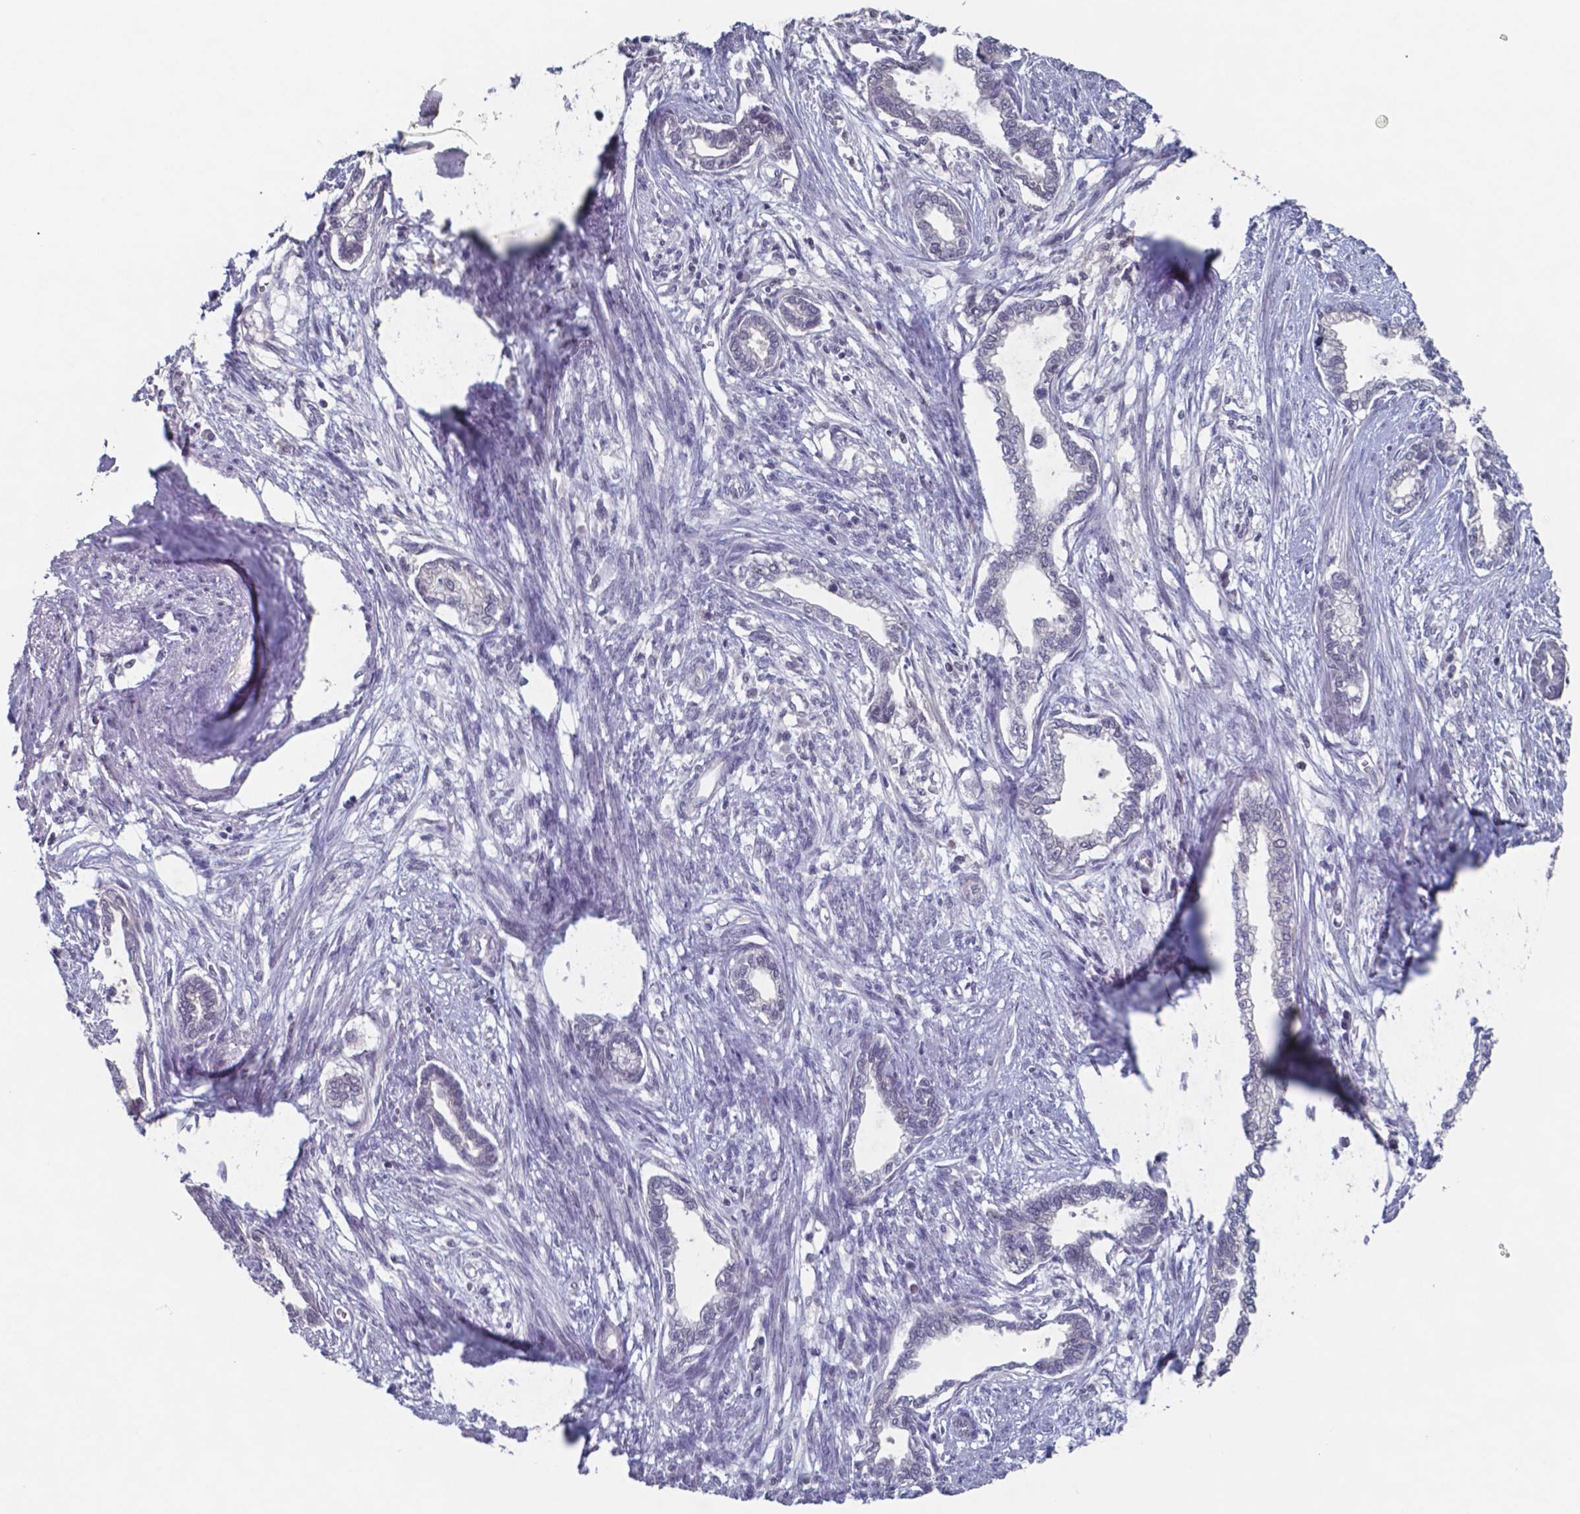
{"staining": {"intensity": "negative", "quantity": "none", "location": "none"}, "tissue": "cervical cancer", "cell_type": "Tumor cells", "image_type": "cancer", "snomed": [{"axis": "morphology", "description": "Adenocarcinoma, NOS"}, {"axis": "topography", "description": "Cervix"}], "caption": "Immunohistochemistry of adenocarcinoma (cervical) shows no staining in tumor cells.", "gene": "TDP2", "patient": {"sex": "female", "age": 62}}